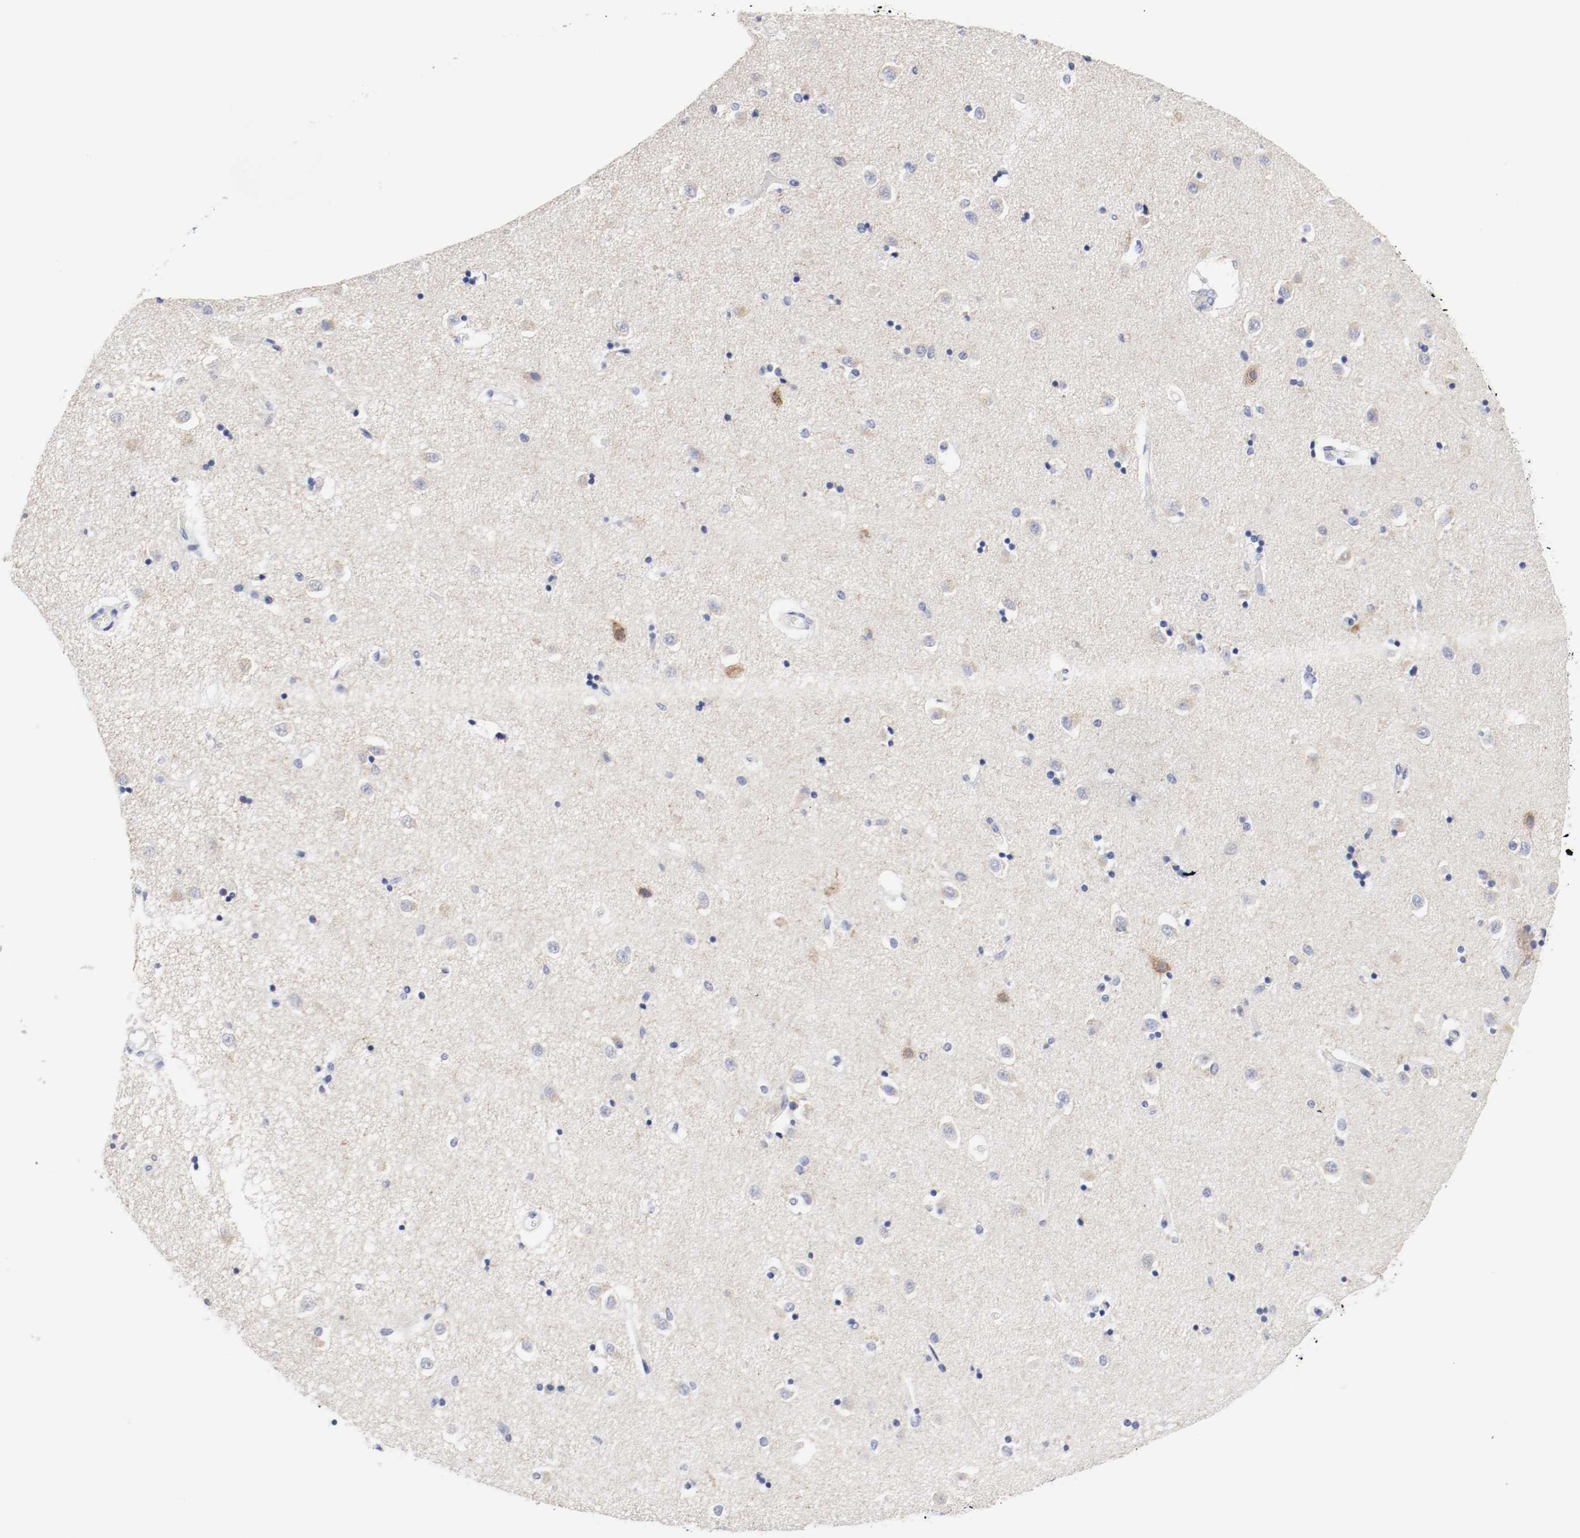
{"staining": {"intensity": "negative", "quantity": "none", "location": "none"}, "tissue": "caudate", "cell_type": "Glial cells", "image_type": "normal", "snomed": [{"axis": "morphology", "description": "Normal tissue, NOS"}, {"axis": "topography", "description": "Lateral ventricle wall"}], "caption": "The image demonstrates no significant expression in glial cells of caudate.", "gene": "GAD1", "patient": {"sex": "female", "age": 54}}